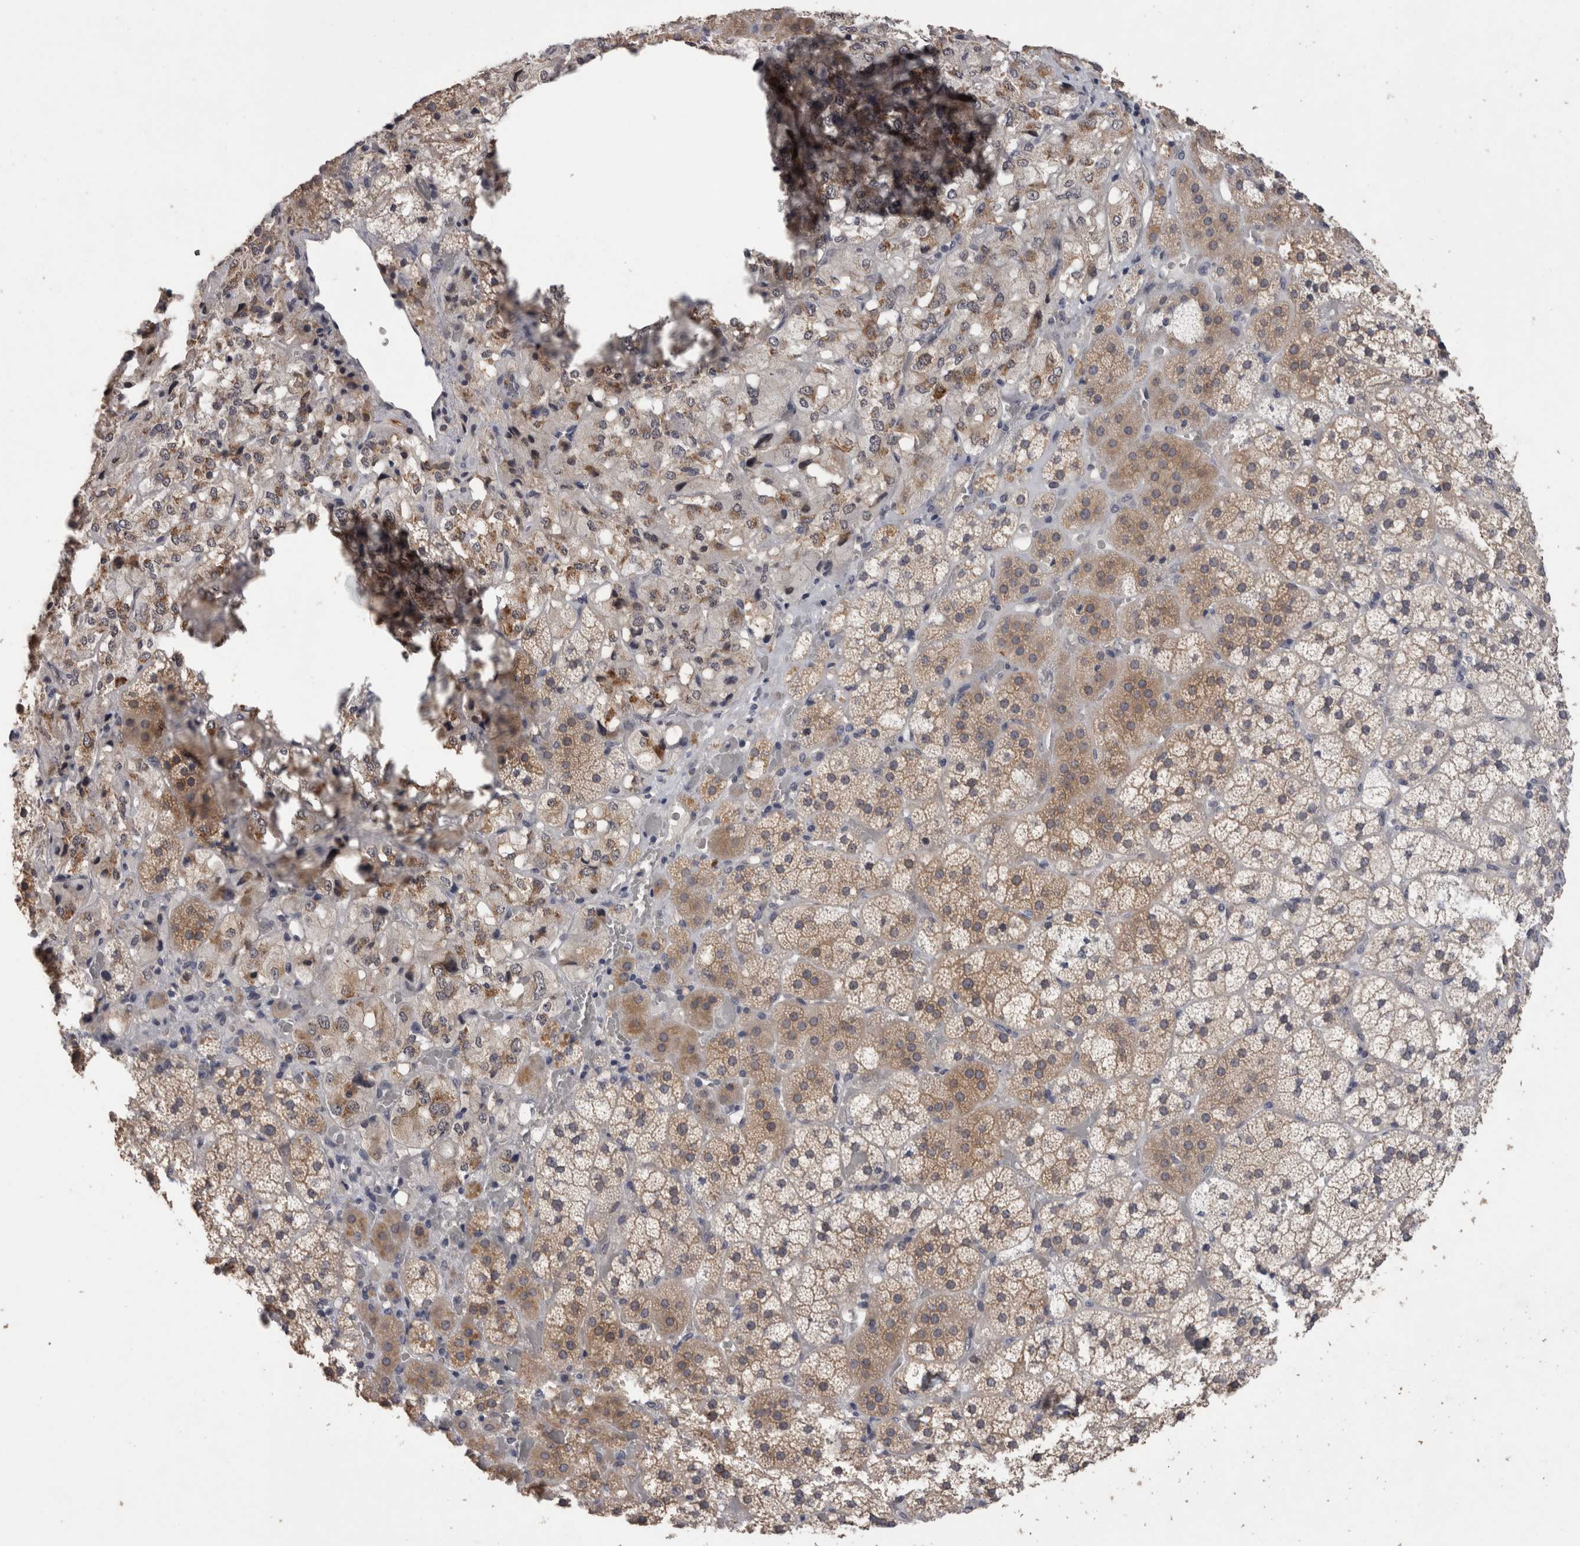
{"staining": {"intensity": "moderate", "quantity": ">75%", "location": "cytoplasmic/membranous"}, "tissue": "adrenal gland", "cell_type": "Glandular cells", "image_type": "normal", "snomed": [{"axis": "morphology", "description": "Normal tissue, NOS"}, {"axis": "topography", "description": "Adrenal gland"}], "caption": "Protein expression analysis of benign adrenal gland reveals moderate cytoplasmic/membranous staining in about >75% of glandular cells. The staining was performed using DAB to visualize the protein expression in brown, while the nuclei were stained in blue with hematoxylin (Magnification: 20x).", "gene": "FHOD3", "patient": {"sex": "female", "age": 44}}